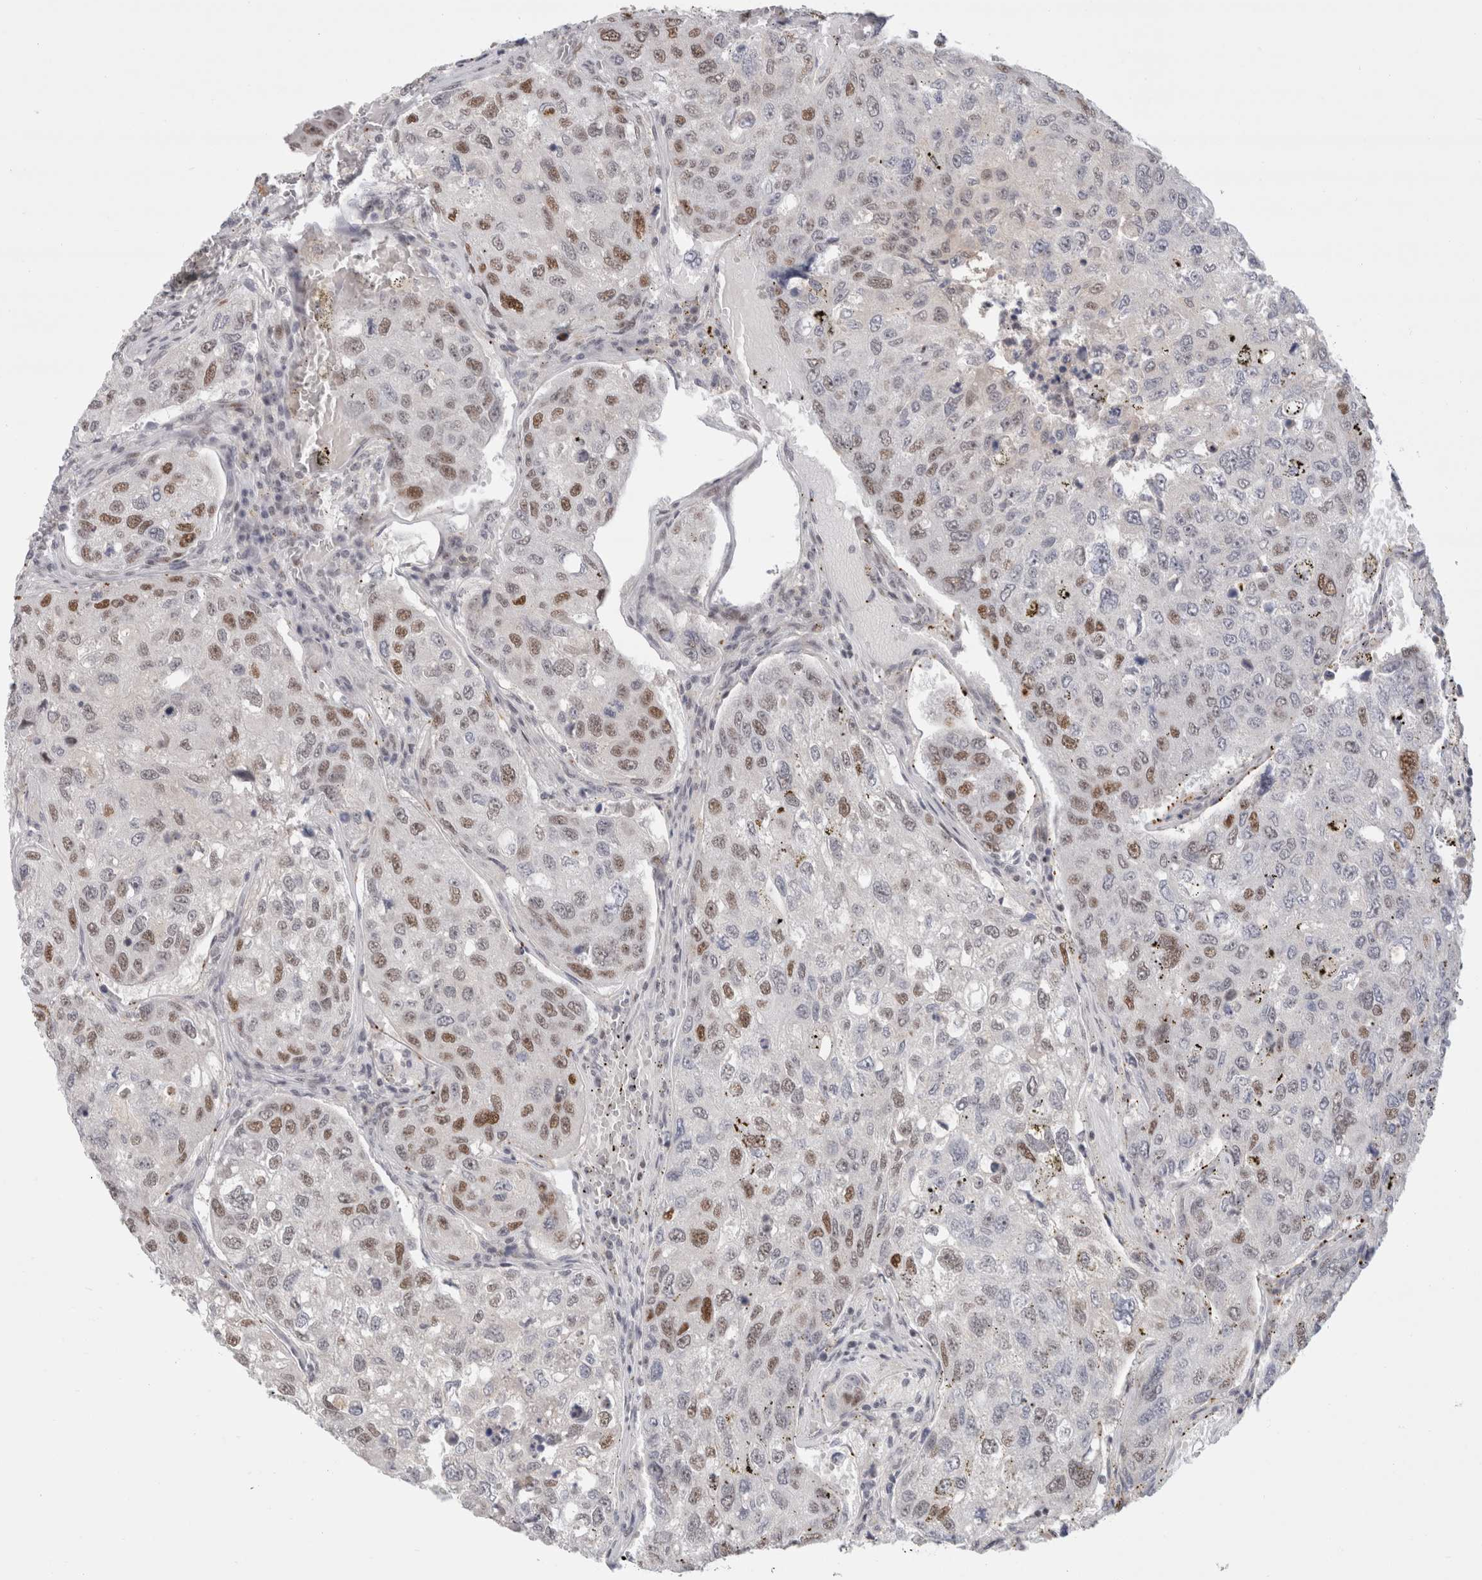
{"staining": {"intensity": "moderate", "quantity": "<25%", "location": "nuclear"}, "tissue": "urothelial cancer", "cell_type": "Tumor cells", "image_type": "cancer", "snomed": [{"axis": "morphology", "description": "Urothelial carcinoma, High grade"}, {"axis": "topography", "description": "Lymph node"}, {"axis": "topography", "description": "Urinary bladder"}], "caption": "High-grade urothelial carcinoma stained with a protein marker demonstrates moderate staining in tumor cells.", "gene": "SENP6", "patient": {"sex": "male", "age": 51}}